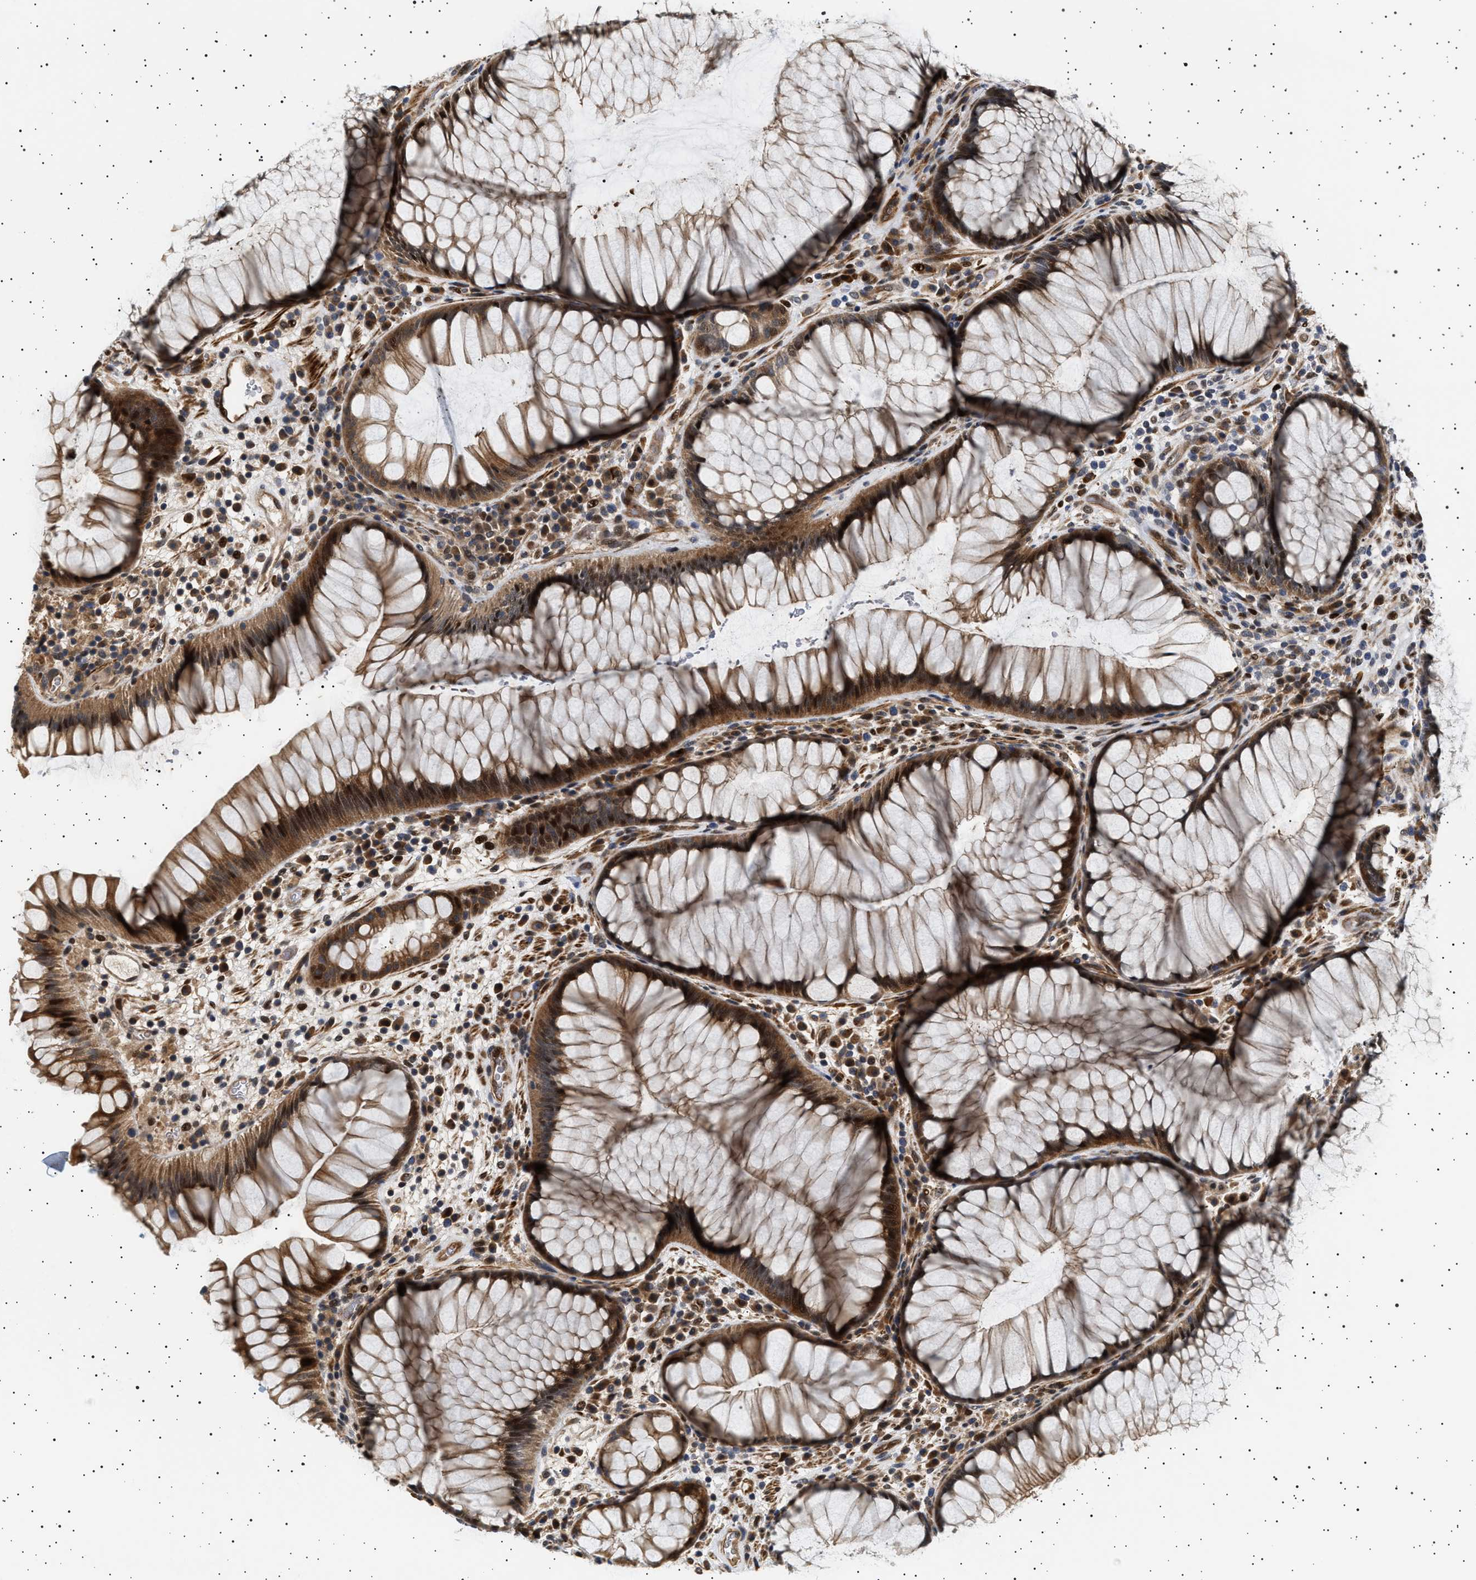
{"staining": {"intensity": "moderate", "quantity": ">75%", "location": "cytoplasmic/membranous,nuclear"}, "tissue": "rectum", "cell_type": "Glandular cells", "image_type": "normal", "snomed": [{"axis": "morphology", "description": "Normal tissue, NOS"}, {"axis": "topography", "description": "Rectum"}], "caption": "The immunohistochemical stain highlights moderate cytoplasmic/membranous,nuclear expression in glandular cells of unremarkable rectum. The protein is stained brown, and the nuclei are stained in blue (DAB (3,3'-diaminobenzidine) IHC with brightfield microscopy, high magnification).", "gene": "BAG3", "patient": {"sex": "male", "age": 51}}